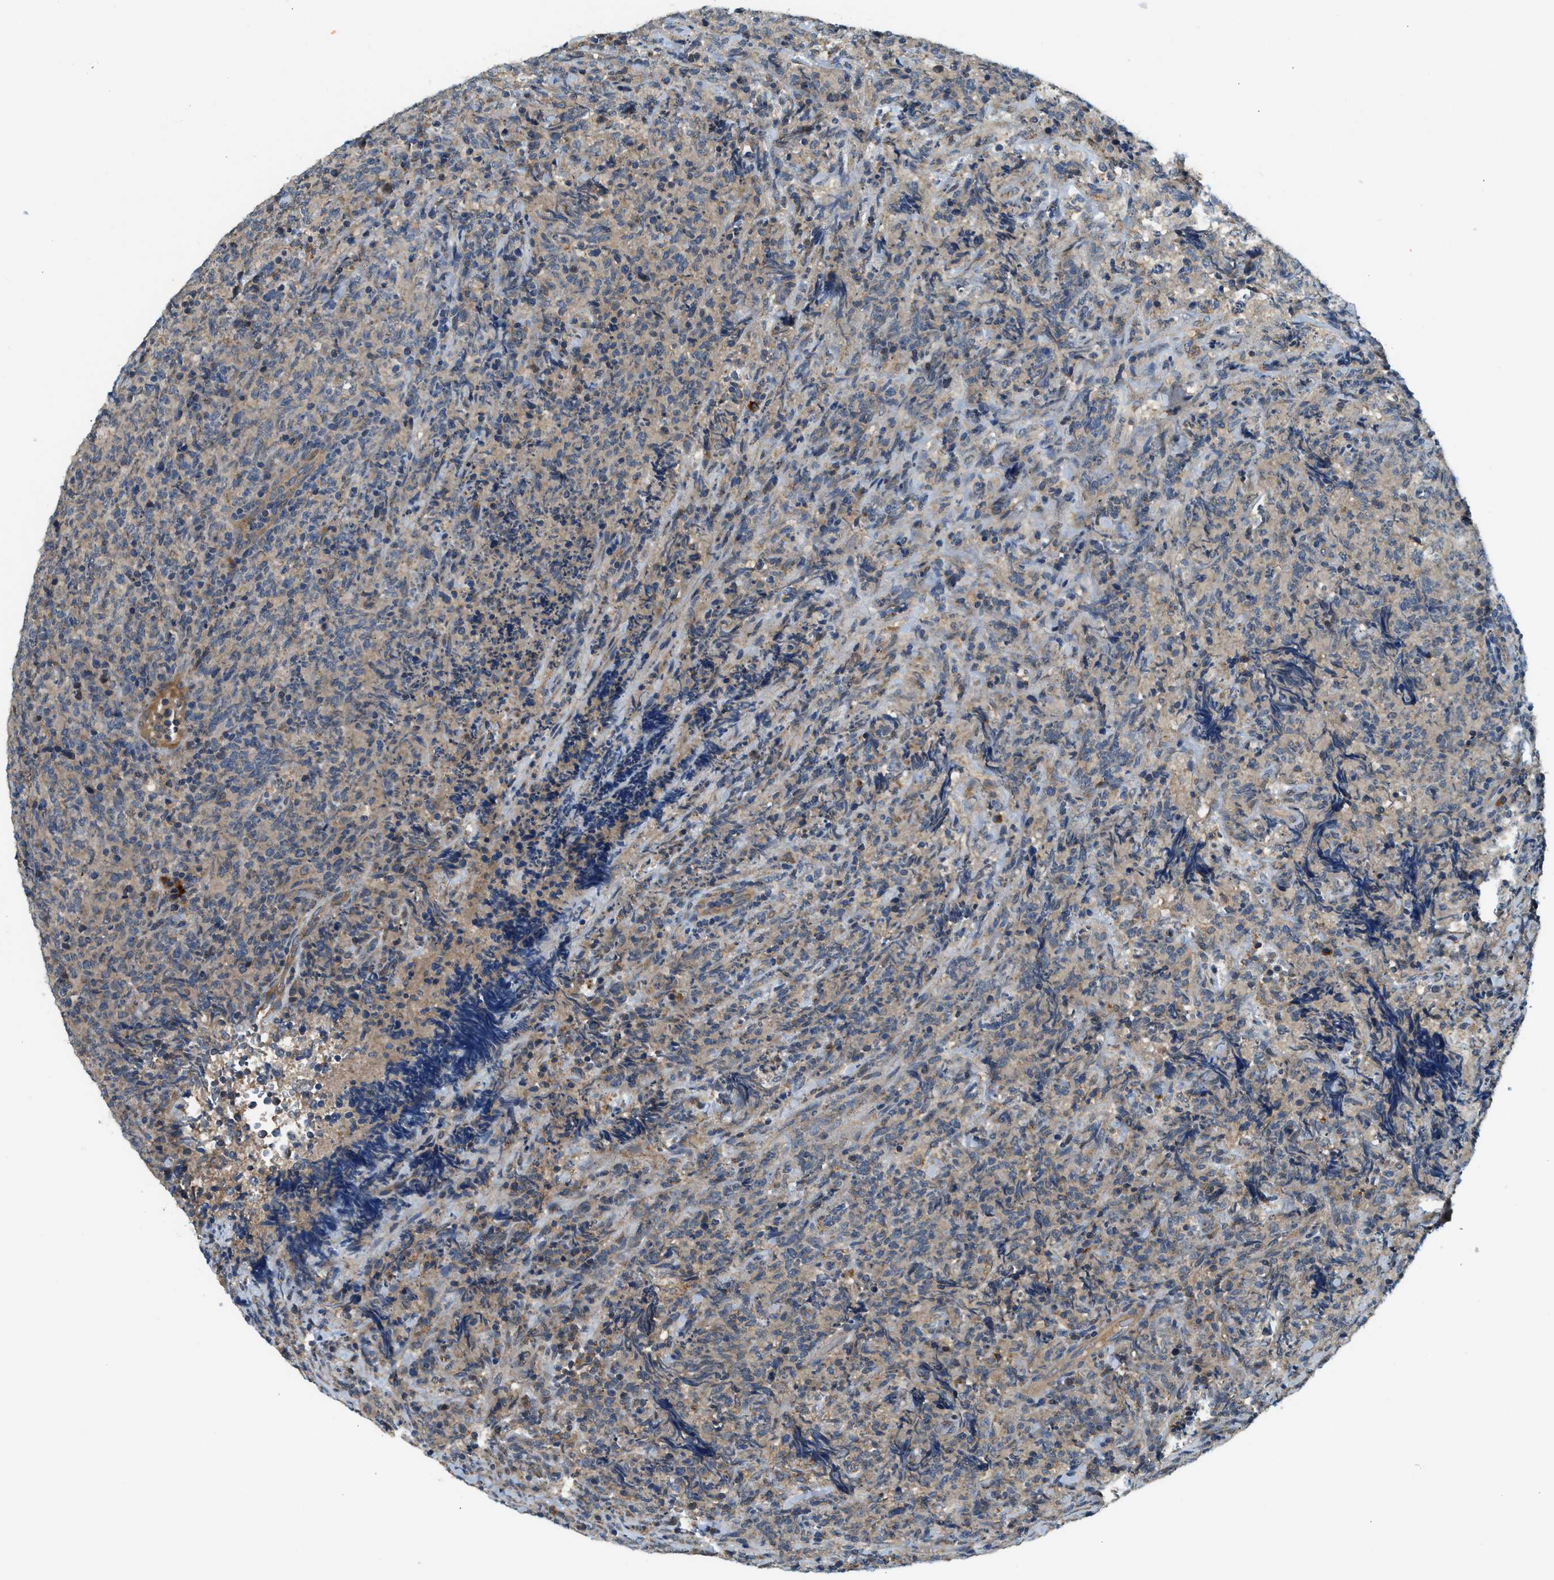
{"staining": {"intensity": "weak", "quantity": "<25%", "location": "cytoplasmic/membranous"}, "tissue": "lymphoma", "cell_type": "Tumor cells", "image_type": "cancer", "snomed": [{"axis": "morphology", "description": "Malignant lymphoma, non-Hodgkin's type, High grade"}, {"axis": "topography", "description": "Tonsil"}], "caption": "DAB (3,3'-diaminobenzidine) immunohistochemical staining of human lymphoma demonstrates no significant staining in tumor cells. Brightfield microscopy of immunohistochemistry stained with DAB (3,3'-diaminobenzidine) (brown) and hematoxylin (blue), captured at high magnification.", "gene": "KCNK1", "patient": {"sex": "female", "age": 36}}